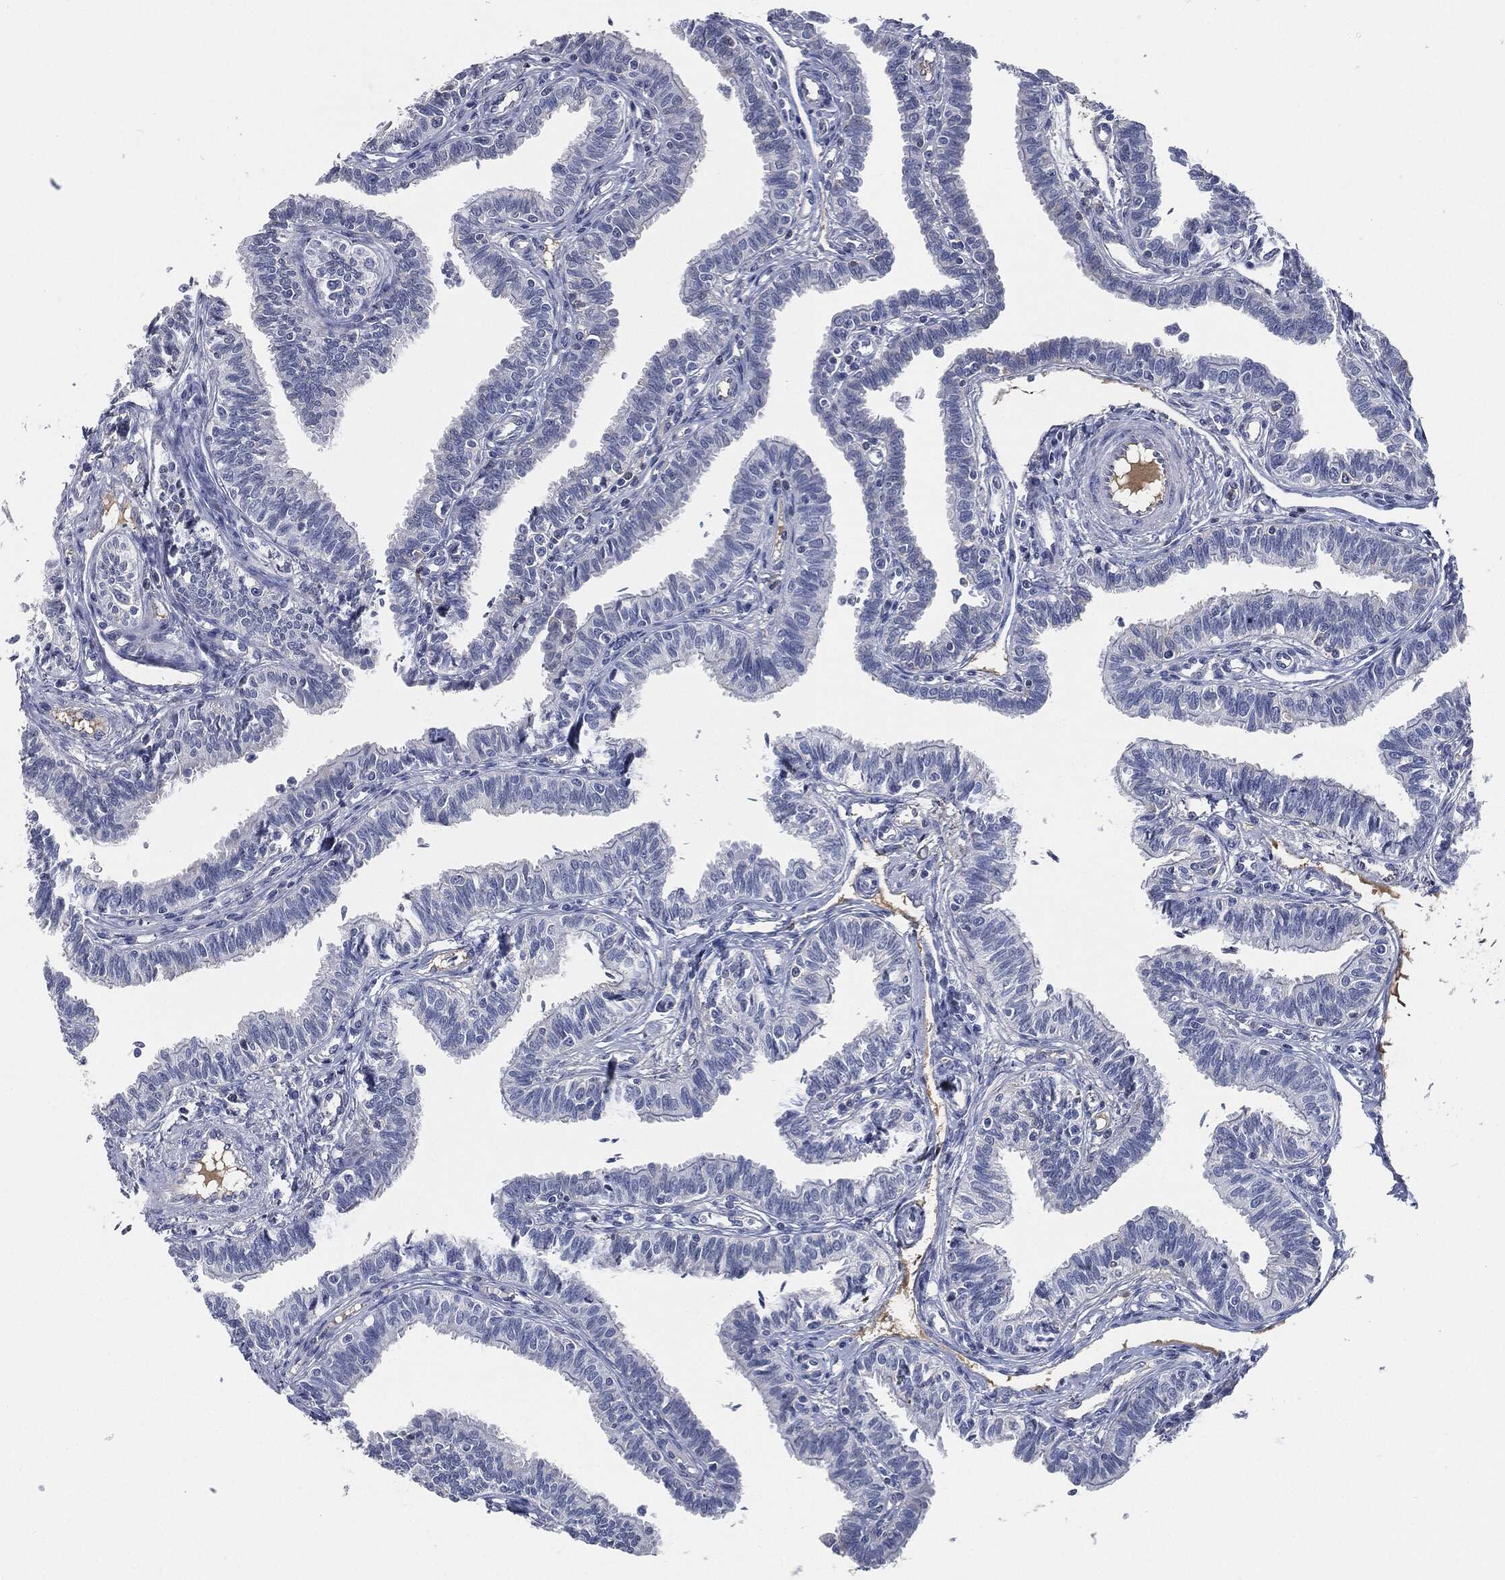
{"staining": {"intensity": "negative", "quantity": "none", "location": "none"}, "tissue": "fallopian tube", "cell_type": "Glandular cells", "image_type": "normal", "snomed": [{"axis": "morphology", "description": "Normal tissue, NOS"}, {"axis": "topography", "description": "Fallopian tube"}], "caption": "A high-resolution histopathology image shows immunohistochemistry staining of unremarkable fallopian tube, which demonstrates no significant staining in glandular cells.", "gene": "SIGLEC7", "patient": {"sex": "female", "age": 36}}